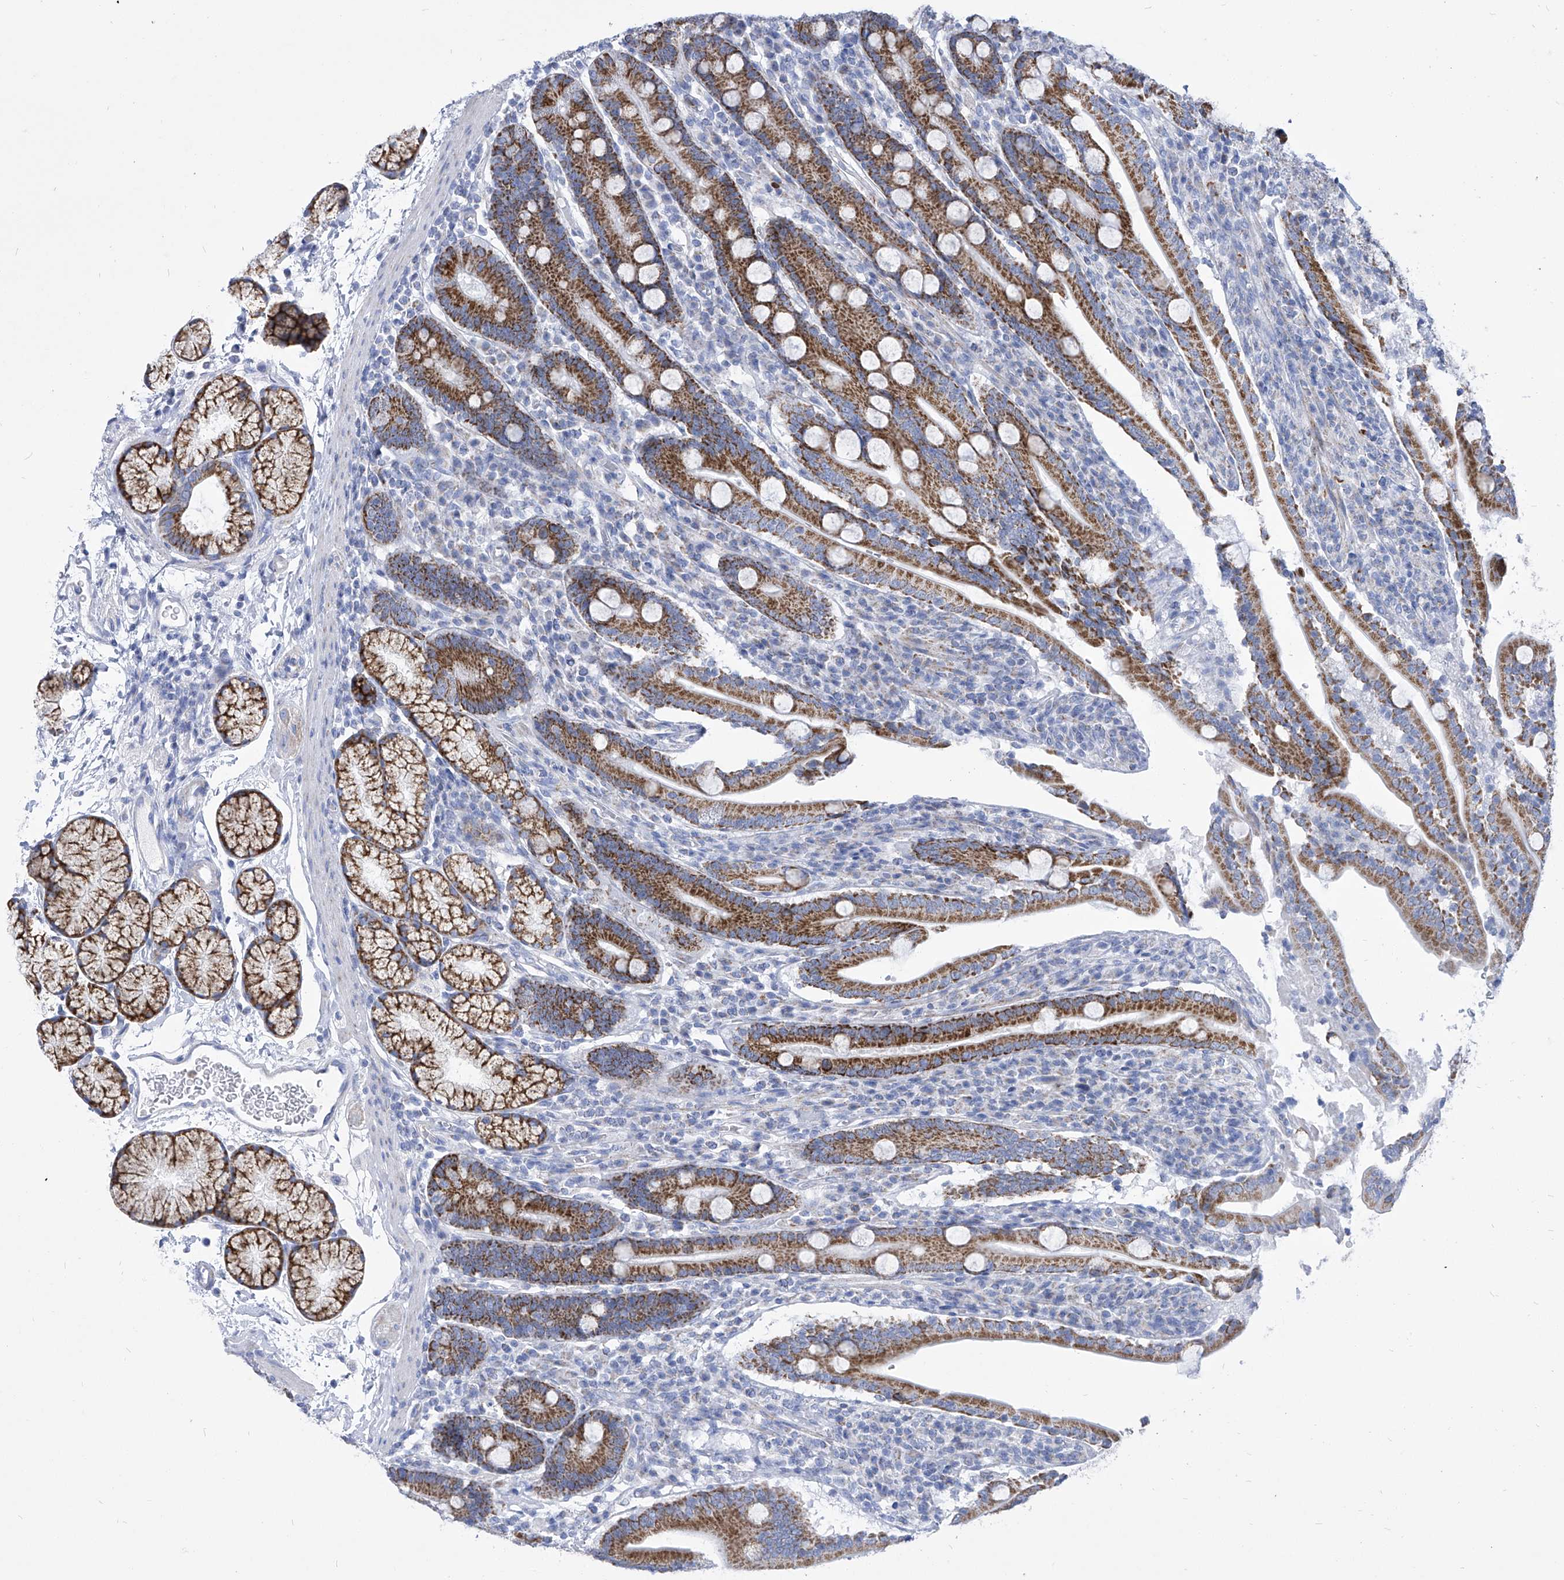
{"staining": {"intensity": "strong", "quantity": ">75%", "location": "cytoplasmic/membranous"}, "tissue": "duodenum", "cell_type": "Glandular cells", "image_type": "normal", "snomed": [{"axis": "morphology", "description": "Normal tissue, NOS"}, {"axis": "topography", "description": "Duodenum"}], "caption": "Brown immunohistochemical staining in benign duodenum shows strong cytoplasmic/membranous staining in about >75% of glandular cells.", "gene": "COQ3", "patient": {"sex": "male", "age": 35}}